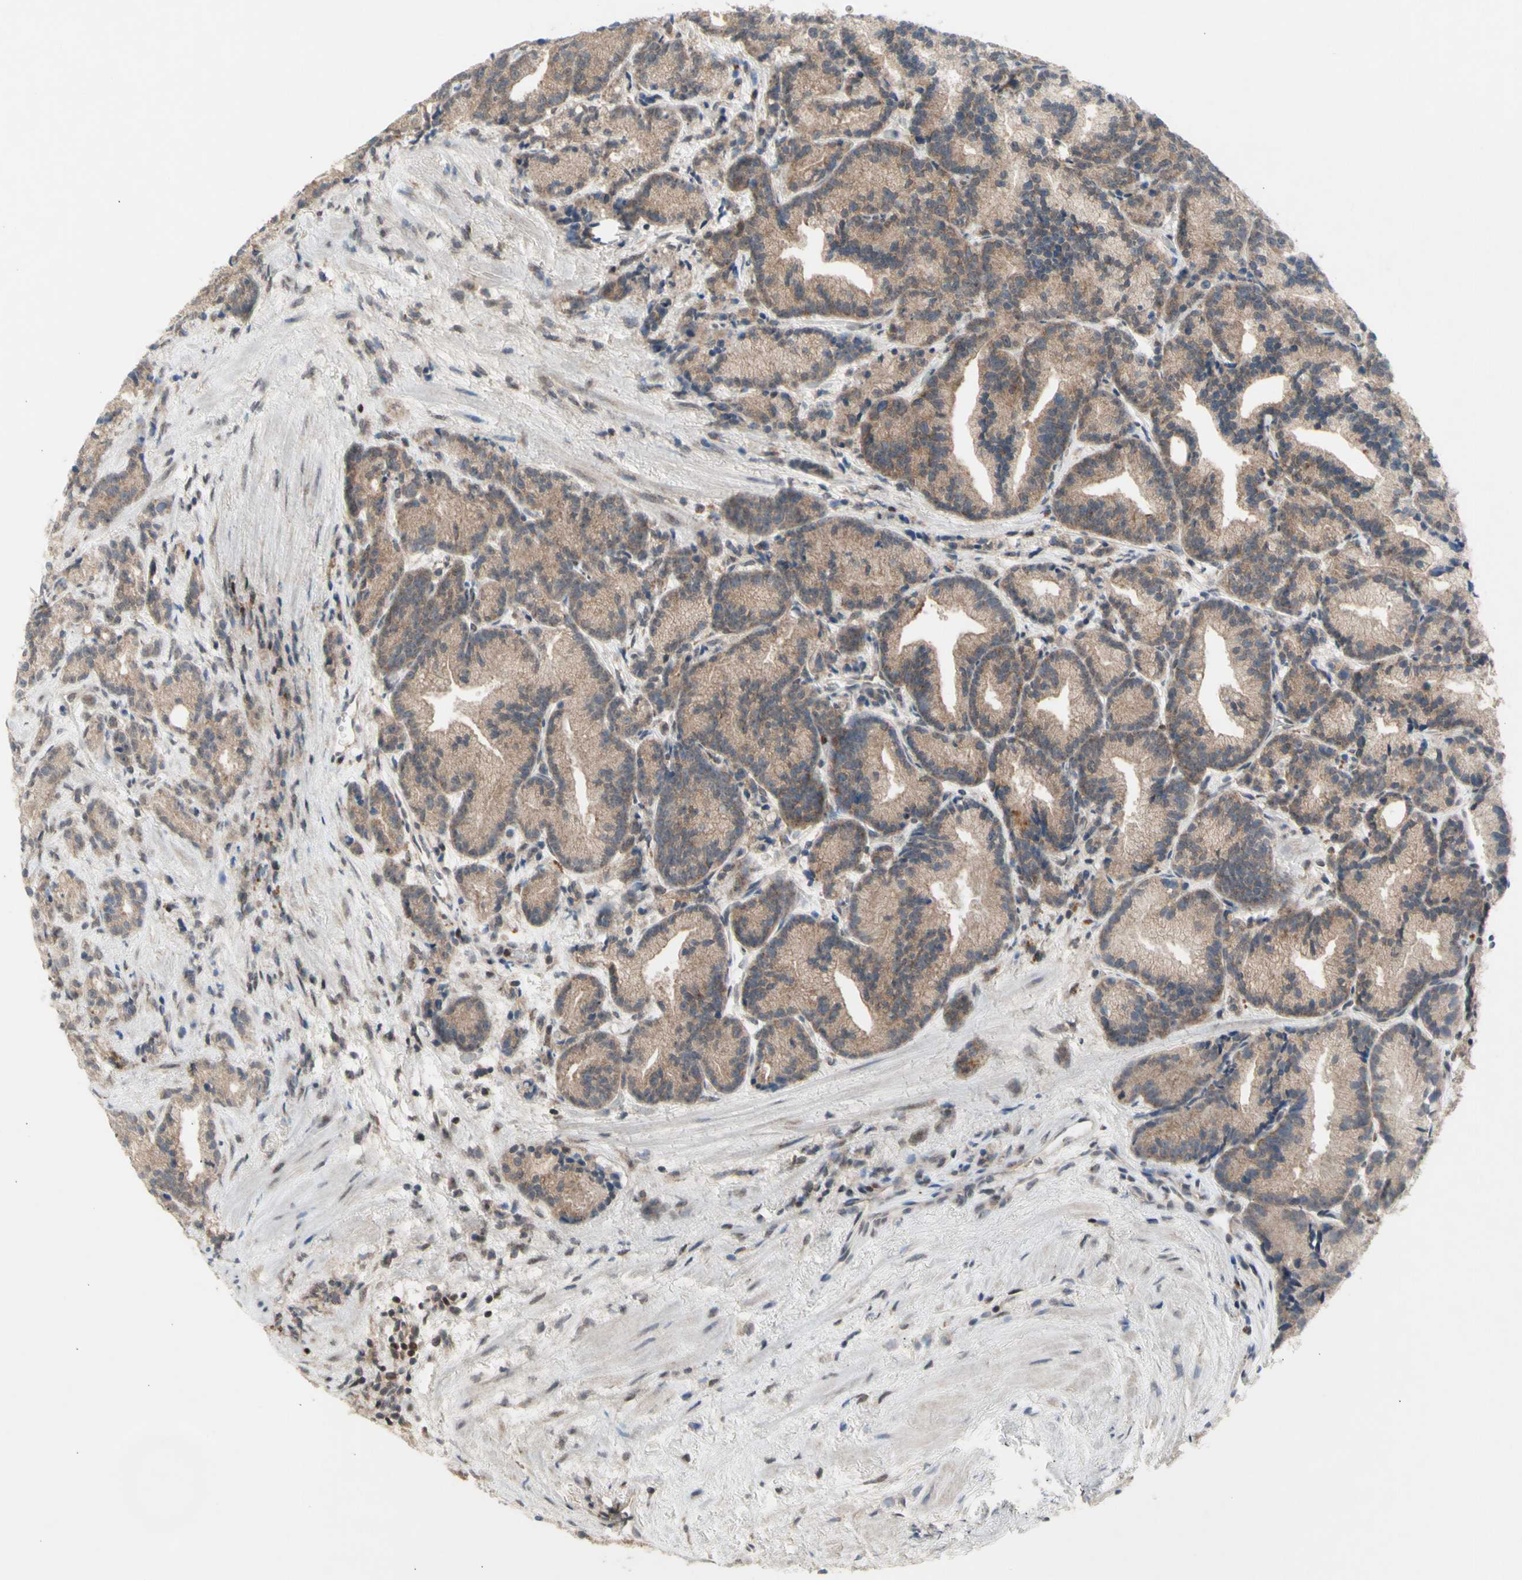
{"staining": {"intensity": "weak", "quantity": ">75%", "location": "cytoplasmic/membranous"}, "tissue": "prostate cancer", "cell_type": "Tumor cells", "image_type": "cancer", "snomed": [{"axis": "morphology", "description": "Adenocarcinoma, Low grade"}, {"axis": "topography", "description": "Prostate"}], "caption": "Adenocarcinoma (low-grade) (prostate) tissue demonstrates weak cytoplasmic/membranous staining in about >75% of tumor cells", "gene": "NLRP1", "patient": {"sex": "male", "age": 89}}